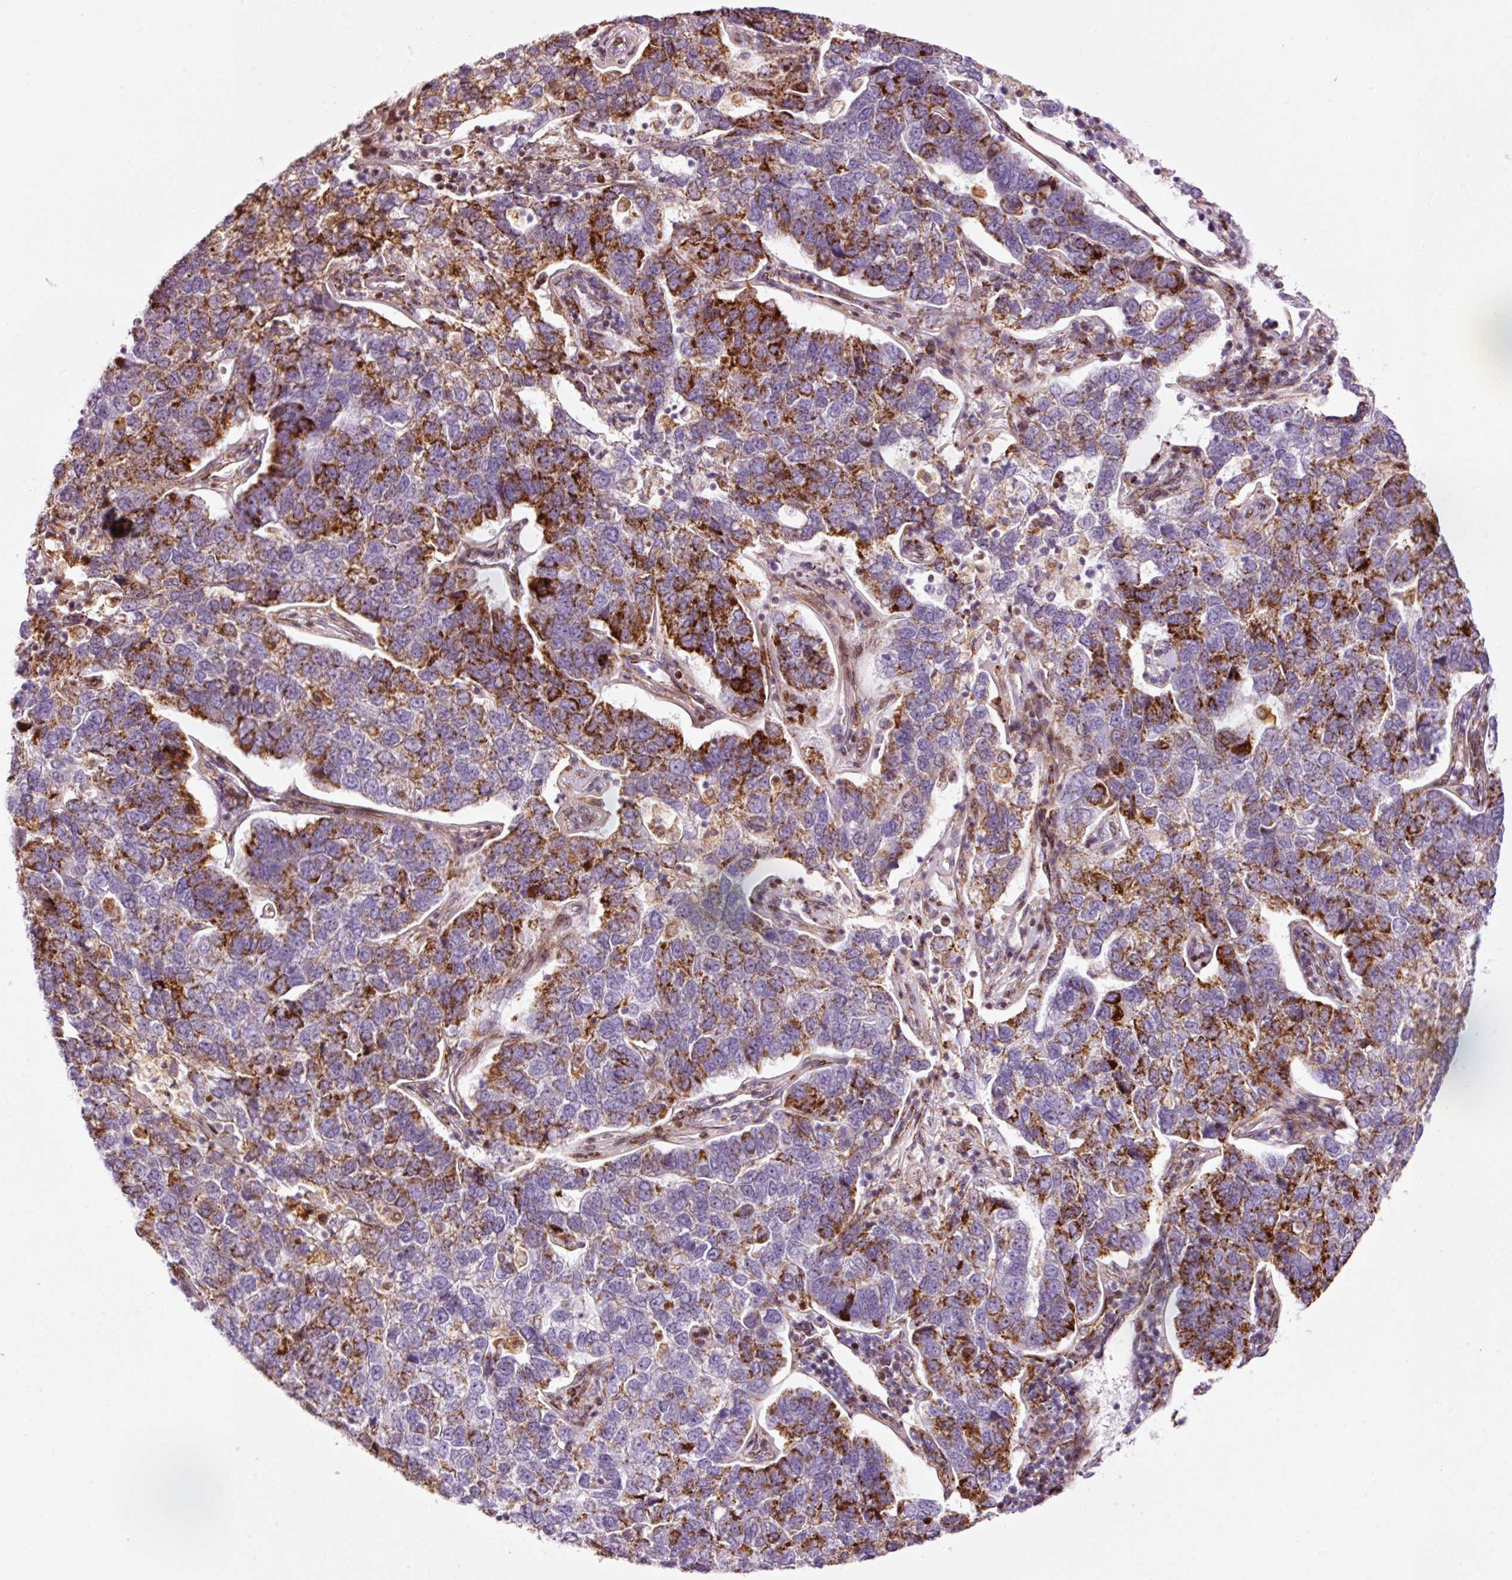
{"staining": {"intensity": "strong", "quantity": "25%-75%", "location": "cytoplasmic/membranous"}, "tissue": "pancreatic cancer", "cell_type": "Tumor cells", "image_type": "cancer", "snomed": [{"axis": "morphology", "description": "Adenocarcinoma, NOS"}, {"axis": "topography", "description": "Pancreas"}], "caption": "Pancreatic adenocarcinoma stained with a protein marker exhibits strong staining in tumor cells.", "gene": "ANKRD20A1", "patient": {"sex": "female", "age": 61}}